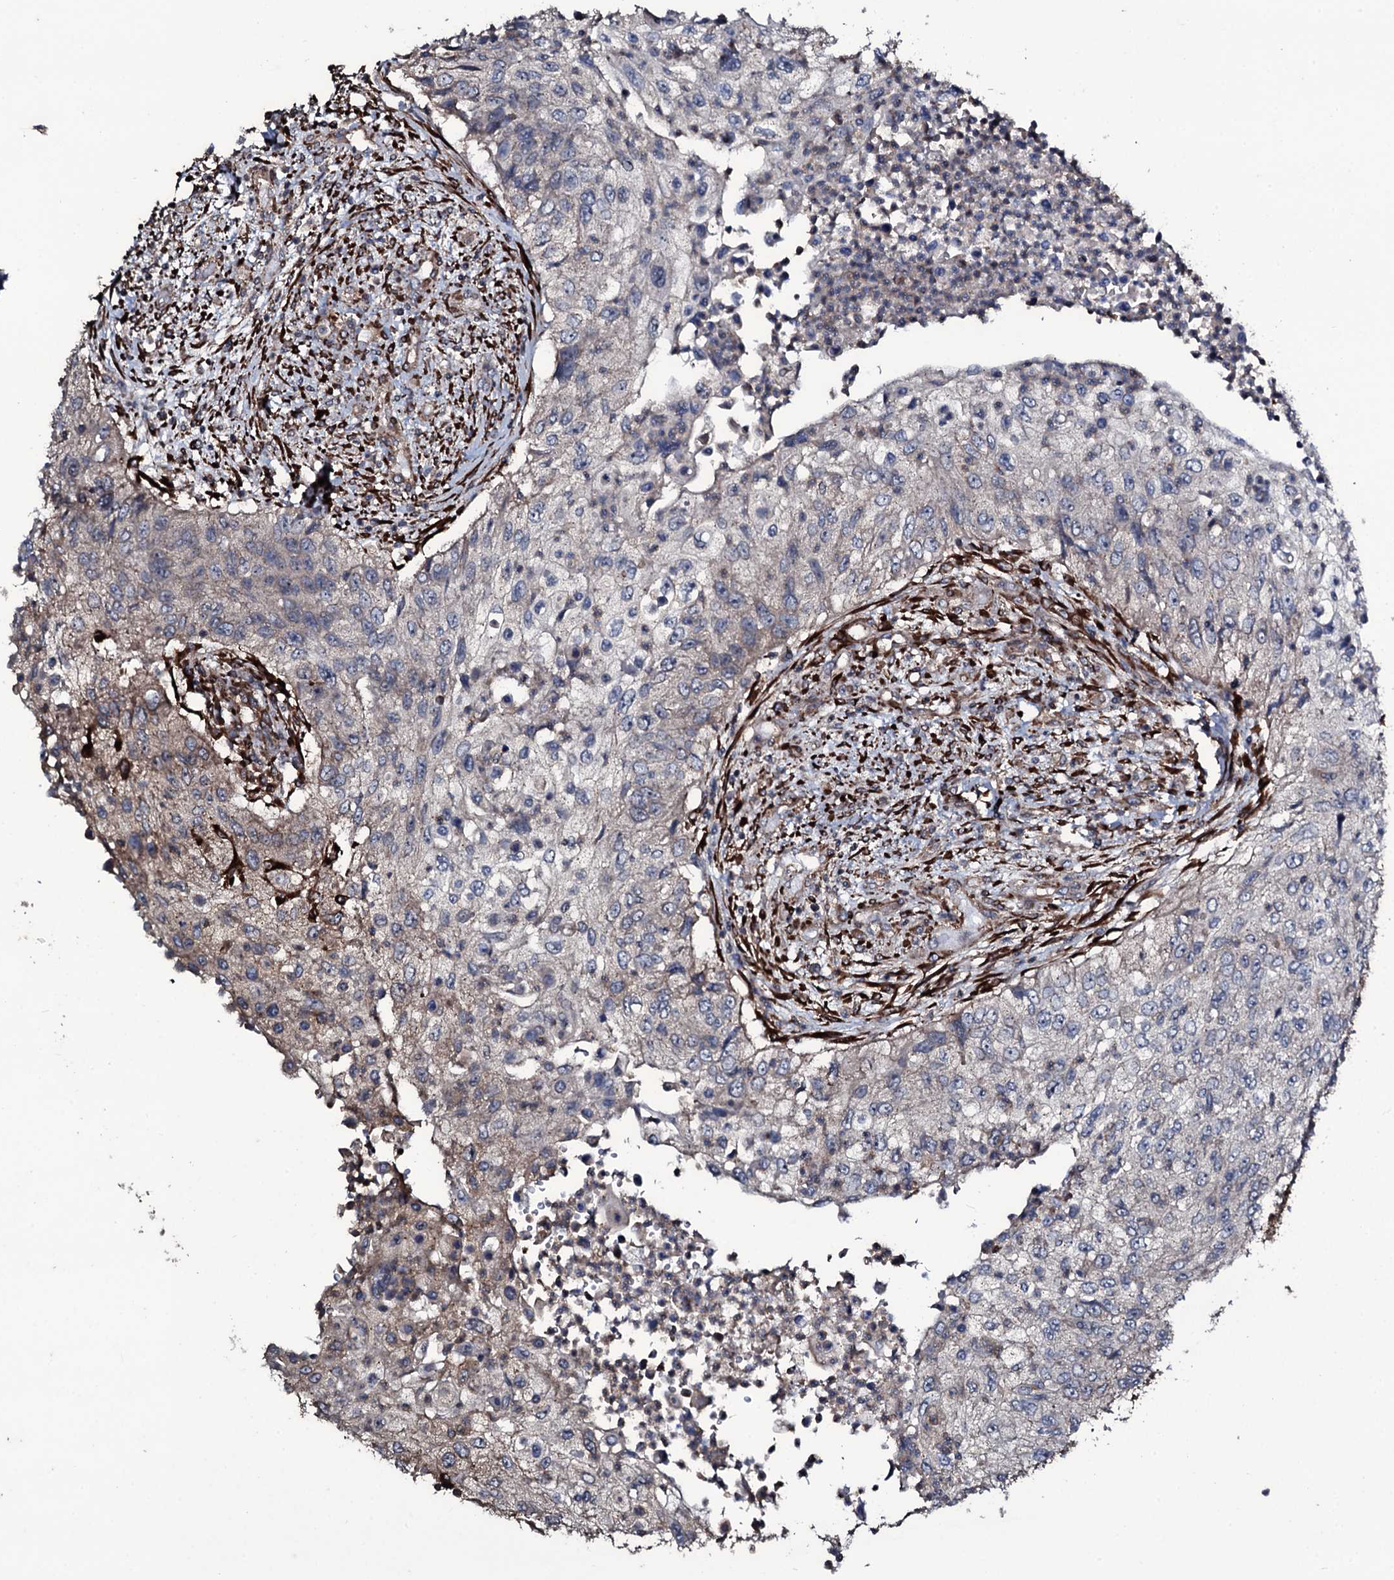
{"staining": {"intensity": "weak", "quantity": "<25%", "location": "cytoplasmic/membranous"}, "tissue": "urothelial cancer", "cell_type": "Tumor cells", "image_type": "cancer", "snomed": [{"axis": "morphology", "description": "Urothelial carcinoma, High grade"}, {"axis": "topography", "description": "Urinary bladder"}], "caption": "Immunohistochemistry histopathology image of human urothelial cancer stained for a protein (brown), which shows no expression in tumor cells.", "gene": "WIPF3", "patient": {"sex": "female", "age": 60}}